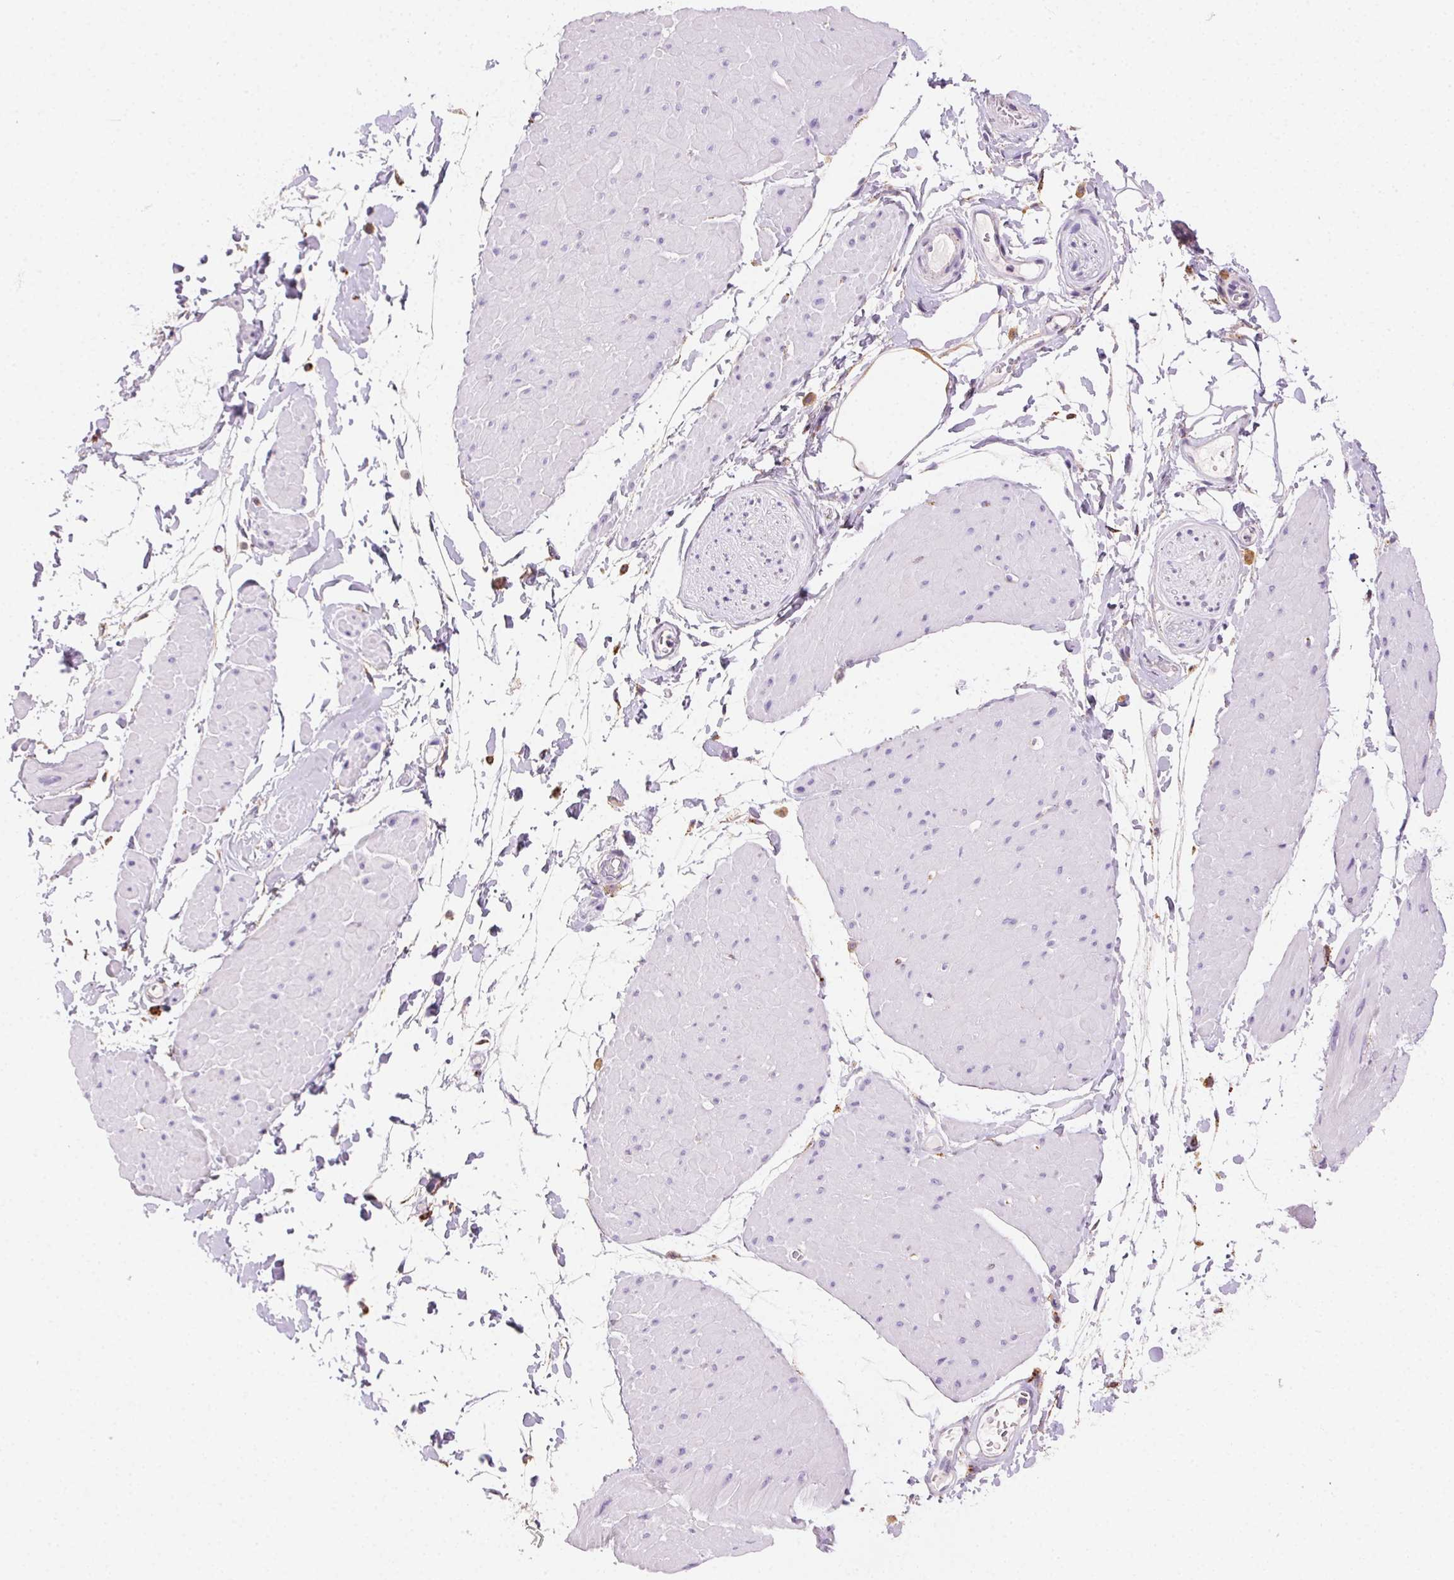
{"staining": {"intensity": "weak", "quantity": "25%-75%", "location": "cytoplasmic/membranous"}, "tissue": "adipose tissue", "cell_type": "Adipocytes", "image_type": "normal", "snomed": [{"axis": "morphology", "description": "Normal tissue, NOS"}, {"axis": "topography", "description": "Smooth muscle"}, {"axis": "topography", "description": "Peripheral nerve tissue"}], "caption": "Normal adipose tissue shows weak cytoplasmic/membranous staining in about 25%-75% of adipocytes, visualized by immunohistochemistry. (DAB = brown stain, brightfield microscopy at high magnification).", "gene": "SCPEP1", "patient": {"sex": "male", "age": 58}}